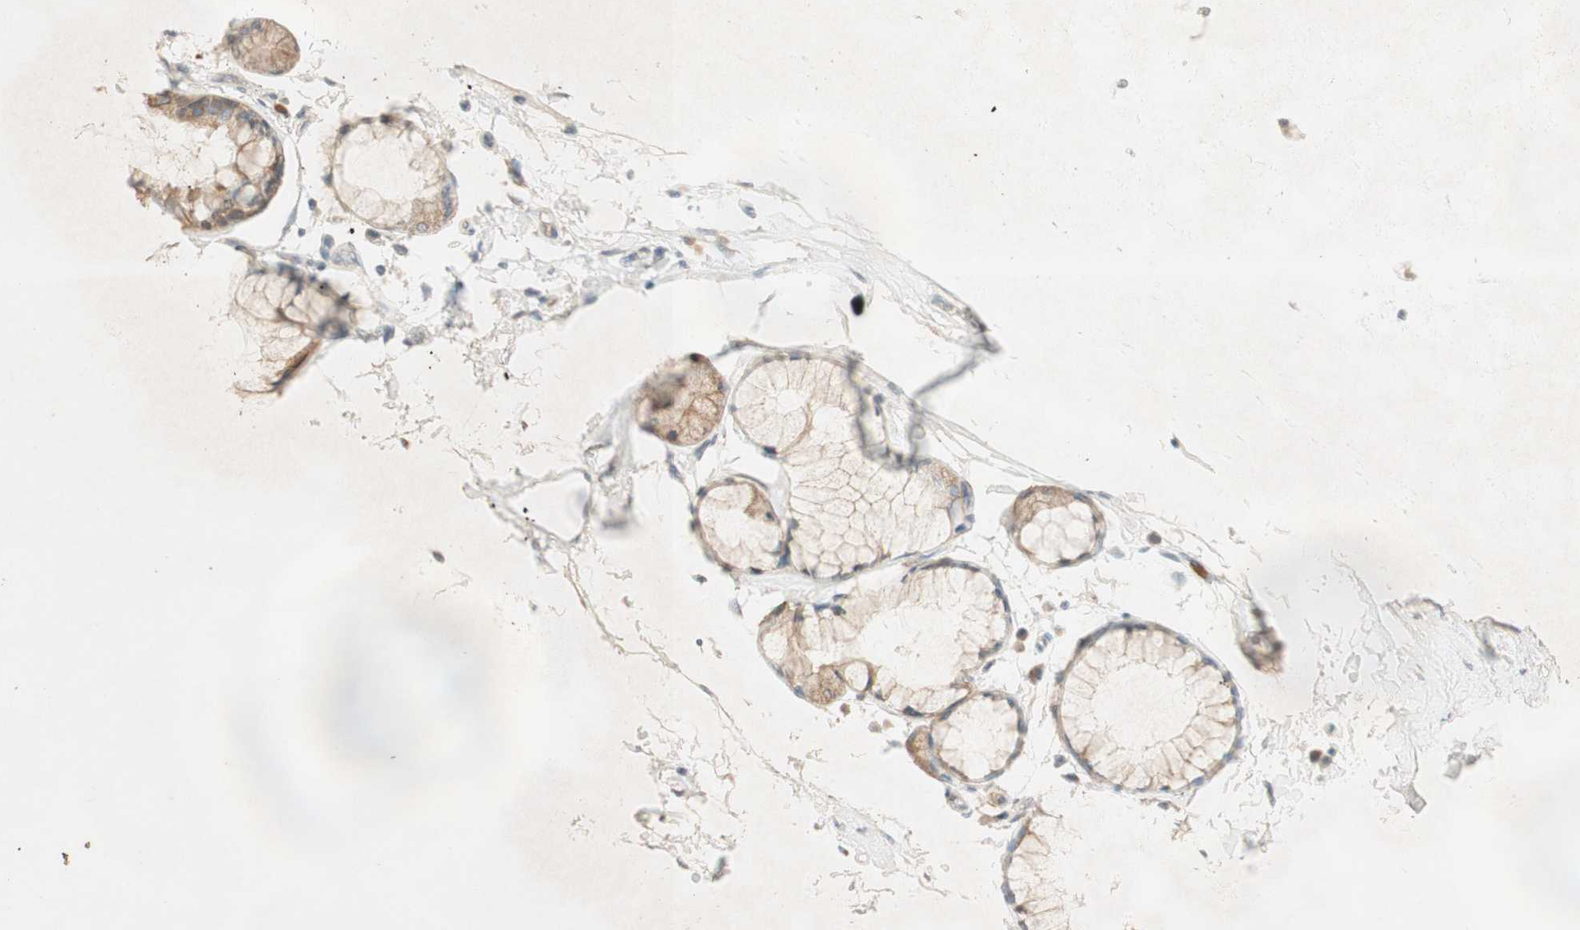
{"staining": {"intensity": "negative", "quantity": "none", "location": "none"}, "tissue": "adipose tissue", "cell_type": "Adipocytes", "image_type": "normal", "snomed": [{"axis": "morphology", "description": "Normal tissue, NOS"}, {"axis": "topography", "description": "Bronchus"}], "caption": "Immunohistochemistry (IHC) photomicrograph of normal adipose tissue: human adipose tissue stained with DAB (3,3'-diaminobenzidine) displays no significant protein positivity in adipocytes. (IHC, brightfield microscopy, high magnification).", "gene": "CLCN2", "patient": {"sex": "female", "age": 73}}